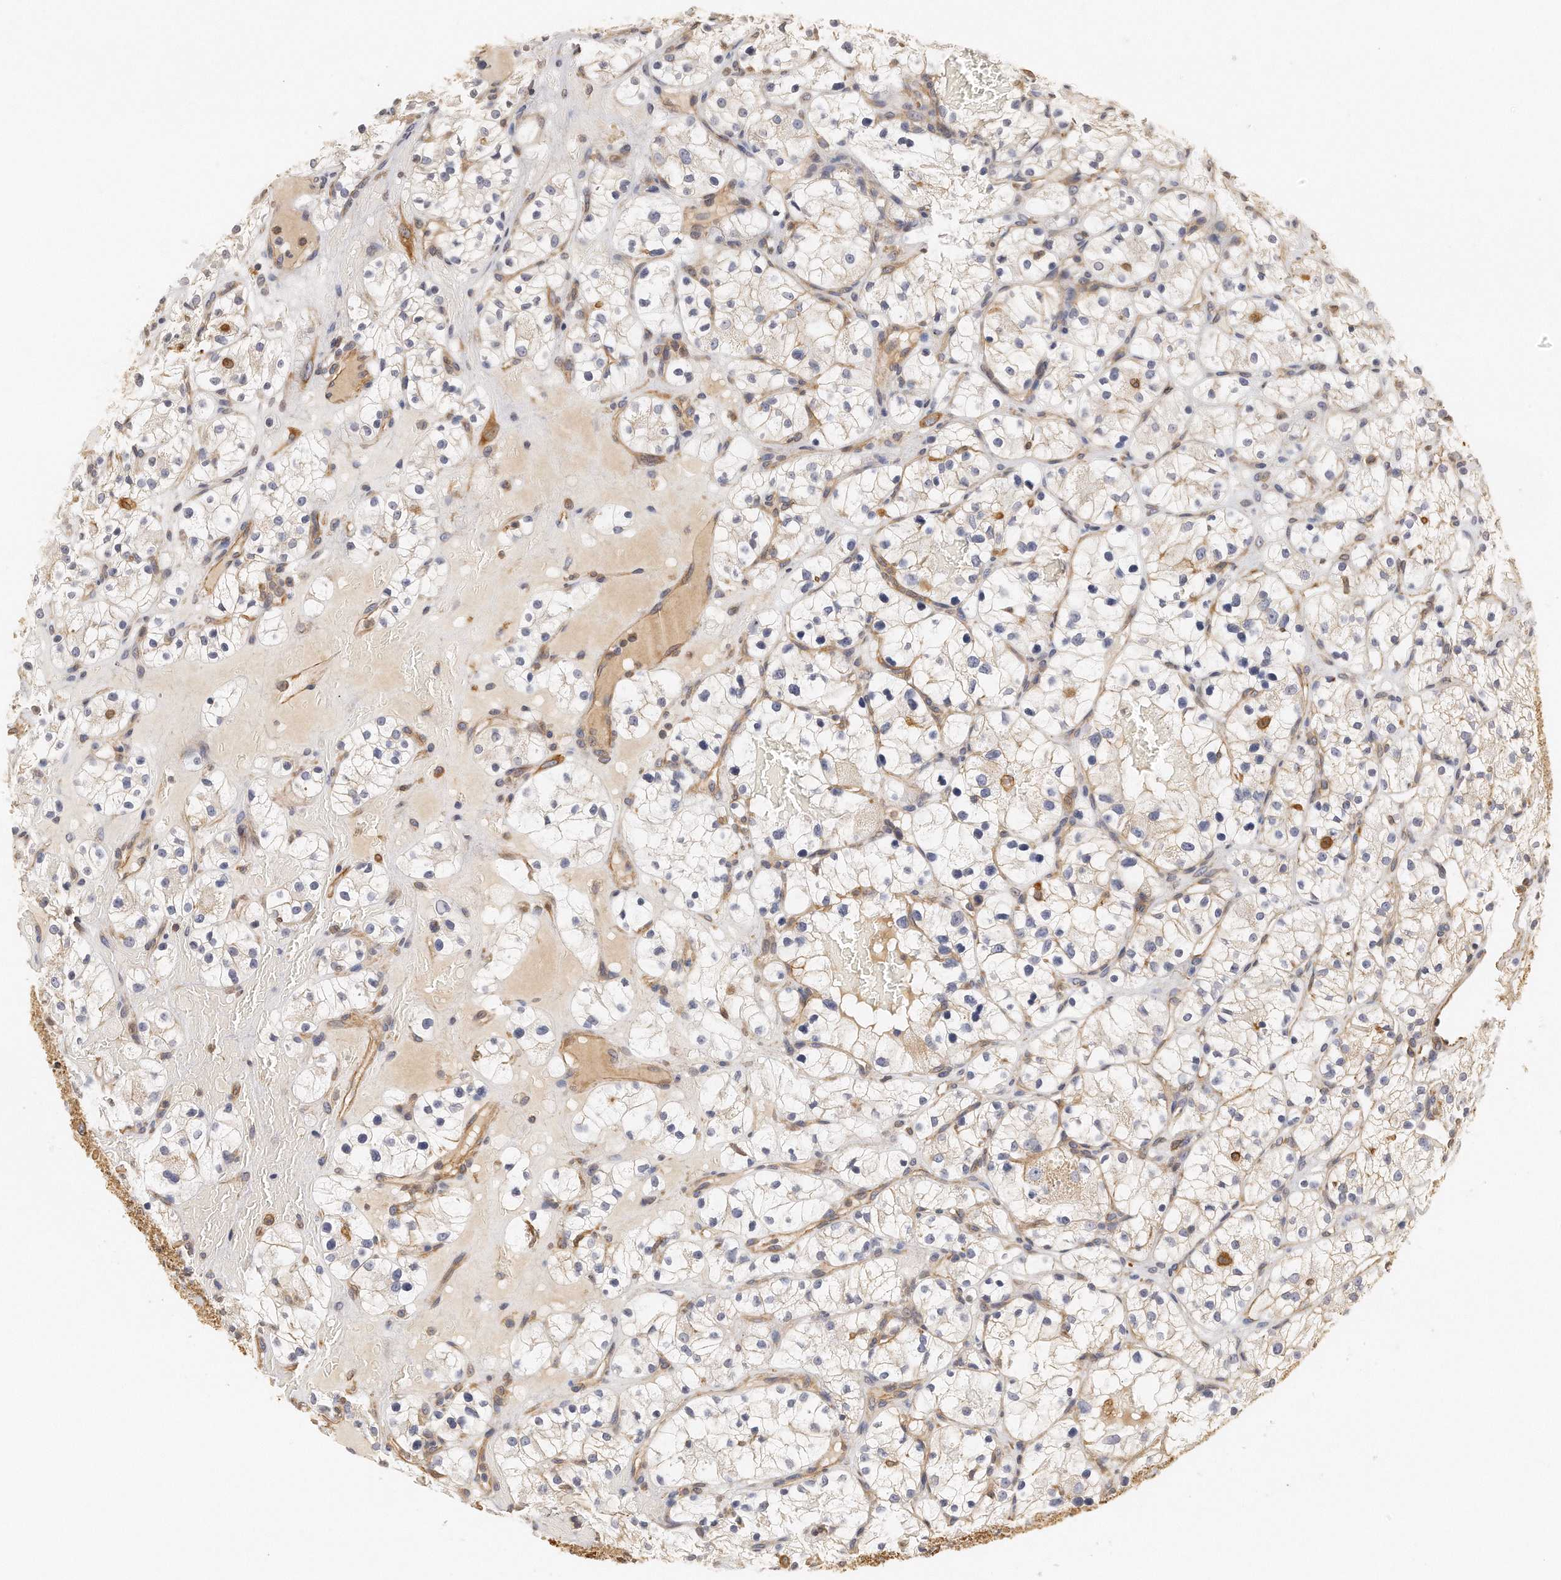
{"staining": {"intensity": "weak", "quantity": "<25%", "location": "cytoplasmic/membranous"}, "tissue": "renal cancer", "cell_type": "Tumor cells", "image_type": "cancer", "snomed": [{"axis": "morphology", "description": "Adenocarcinoma, NOS"}, {"axis": "topography", "description": "Kidney"}], "caption": "Tumor cells are negative for brown protein staining in renal cancer (adenocarcinoma).", "gene": "CHST7", "patient": {"sex": "female", "age": 60}}